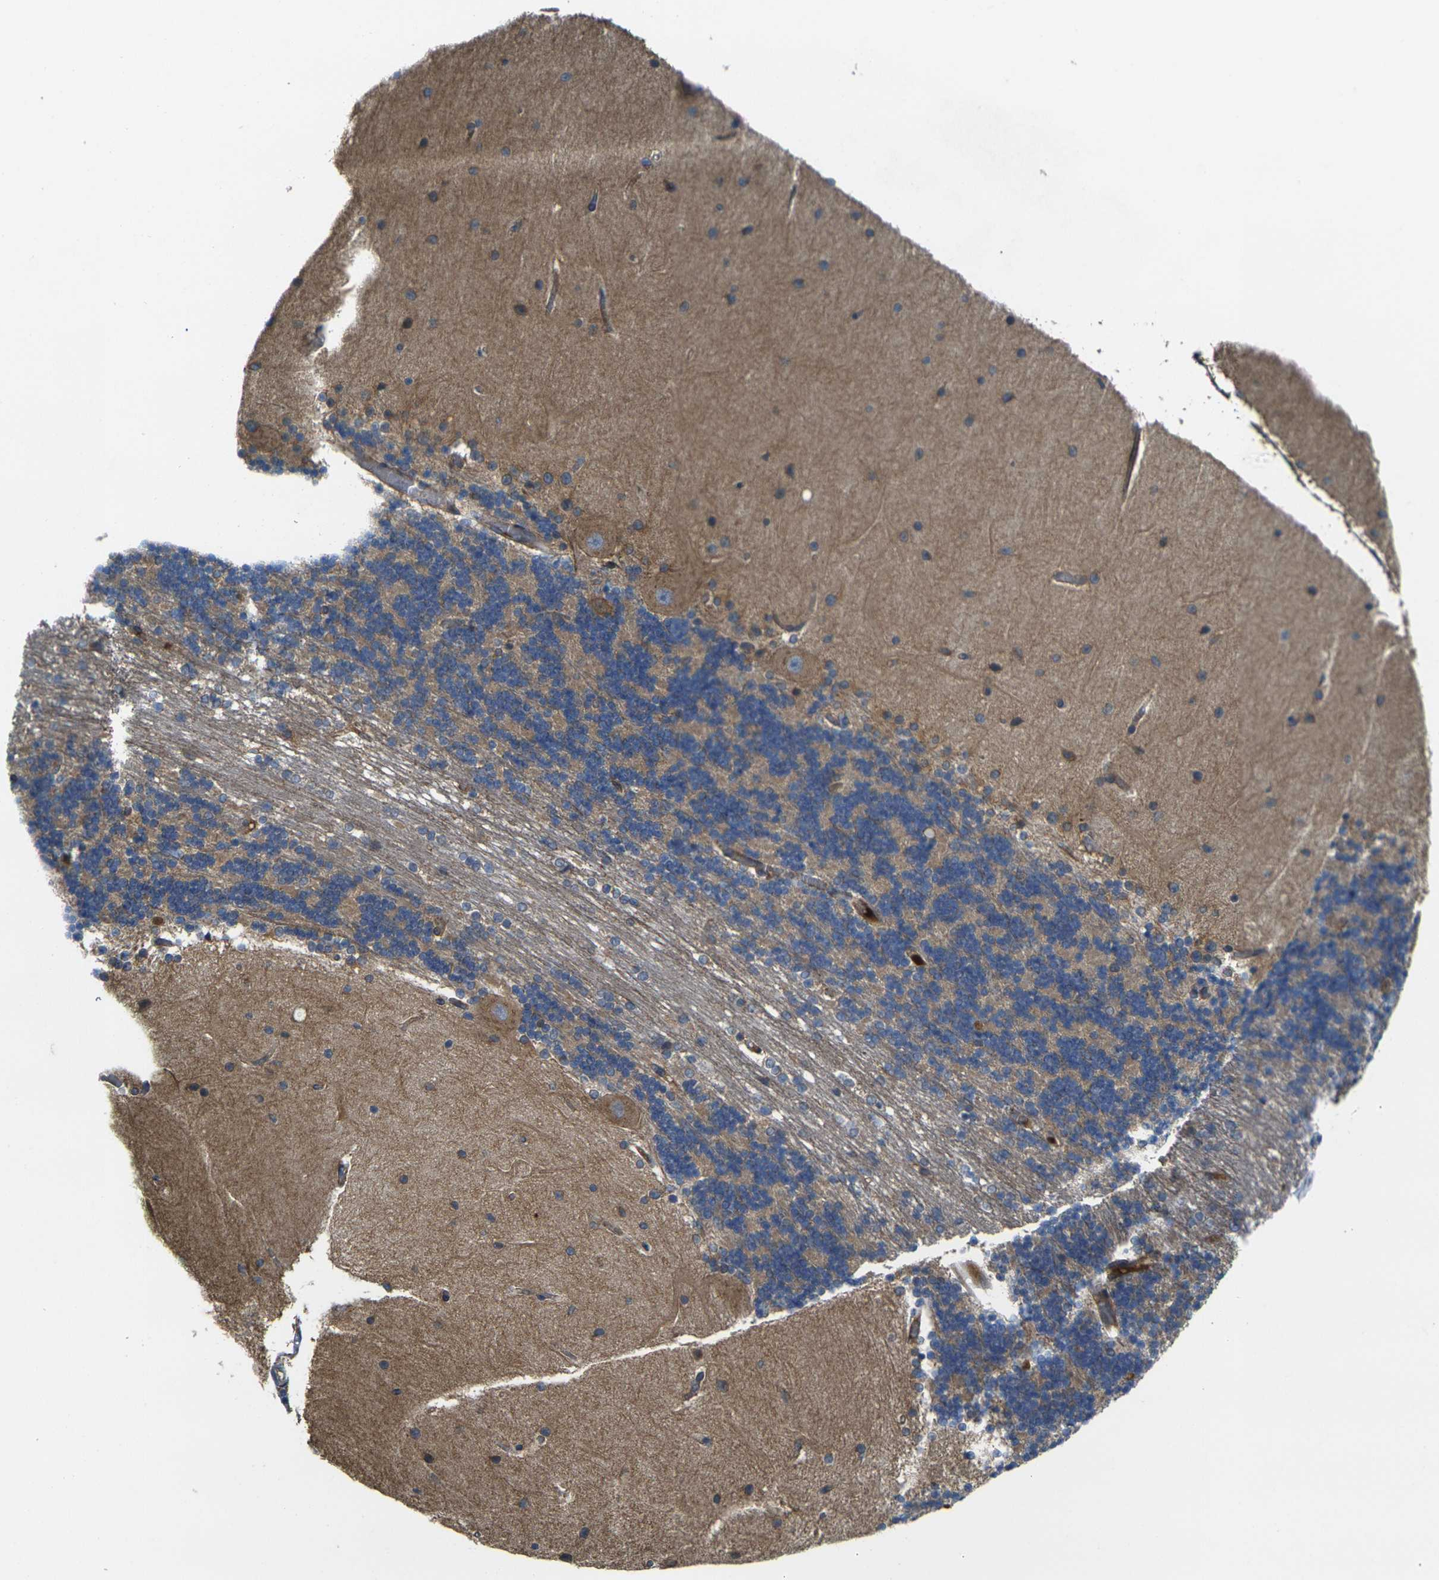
{"staining": {"intensity": "moderate", "quantity": "<25%", "location": "cytoplasmic/membranous"}, "tissue": "cerebellum", "cell_type": "Cells in granular layer", "image_type": "normal", "snomed": [{"axis": "morphology", "description": "Normal tissue, NOS"}, {"axis": "topography", "description": "Cerebellum"}], "caption": "Protein analysis of normal cerebellum demonstrates moderate cytoplasmic/membranous staining in about <25% of cells in granular layer.", "gene": "FZD1", "patient": {"sex": "female", "age": 54}}